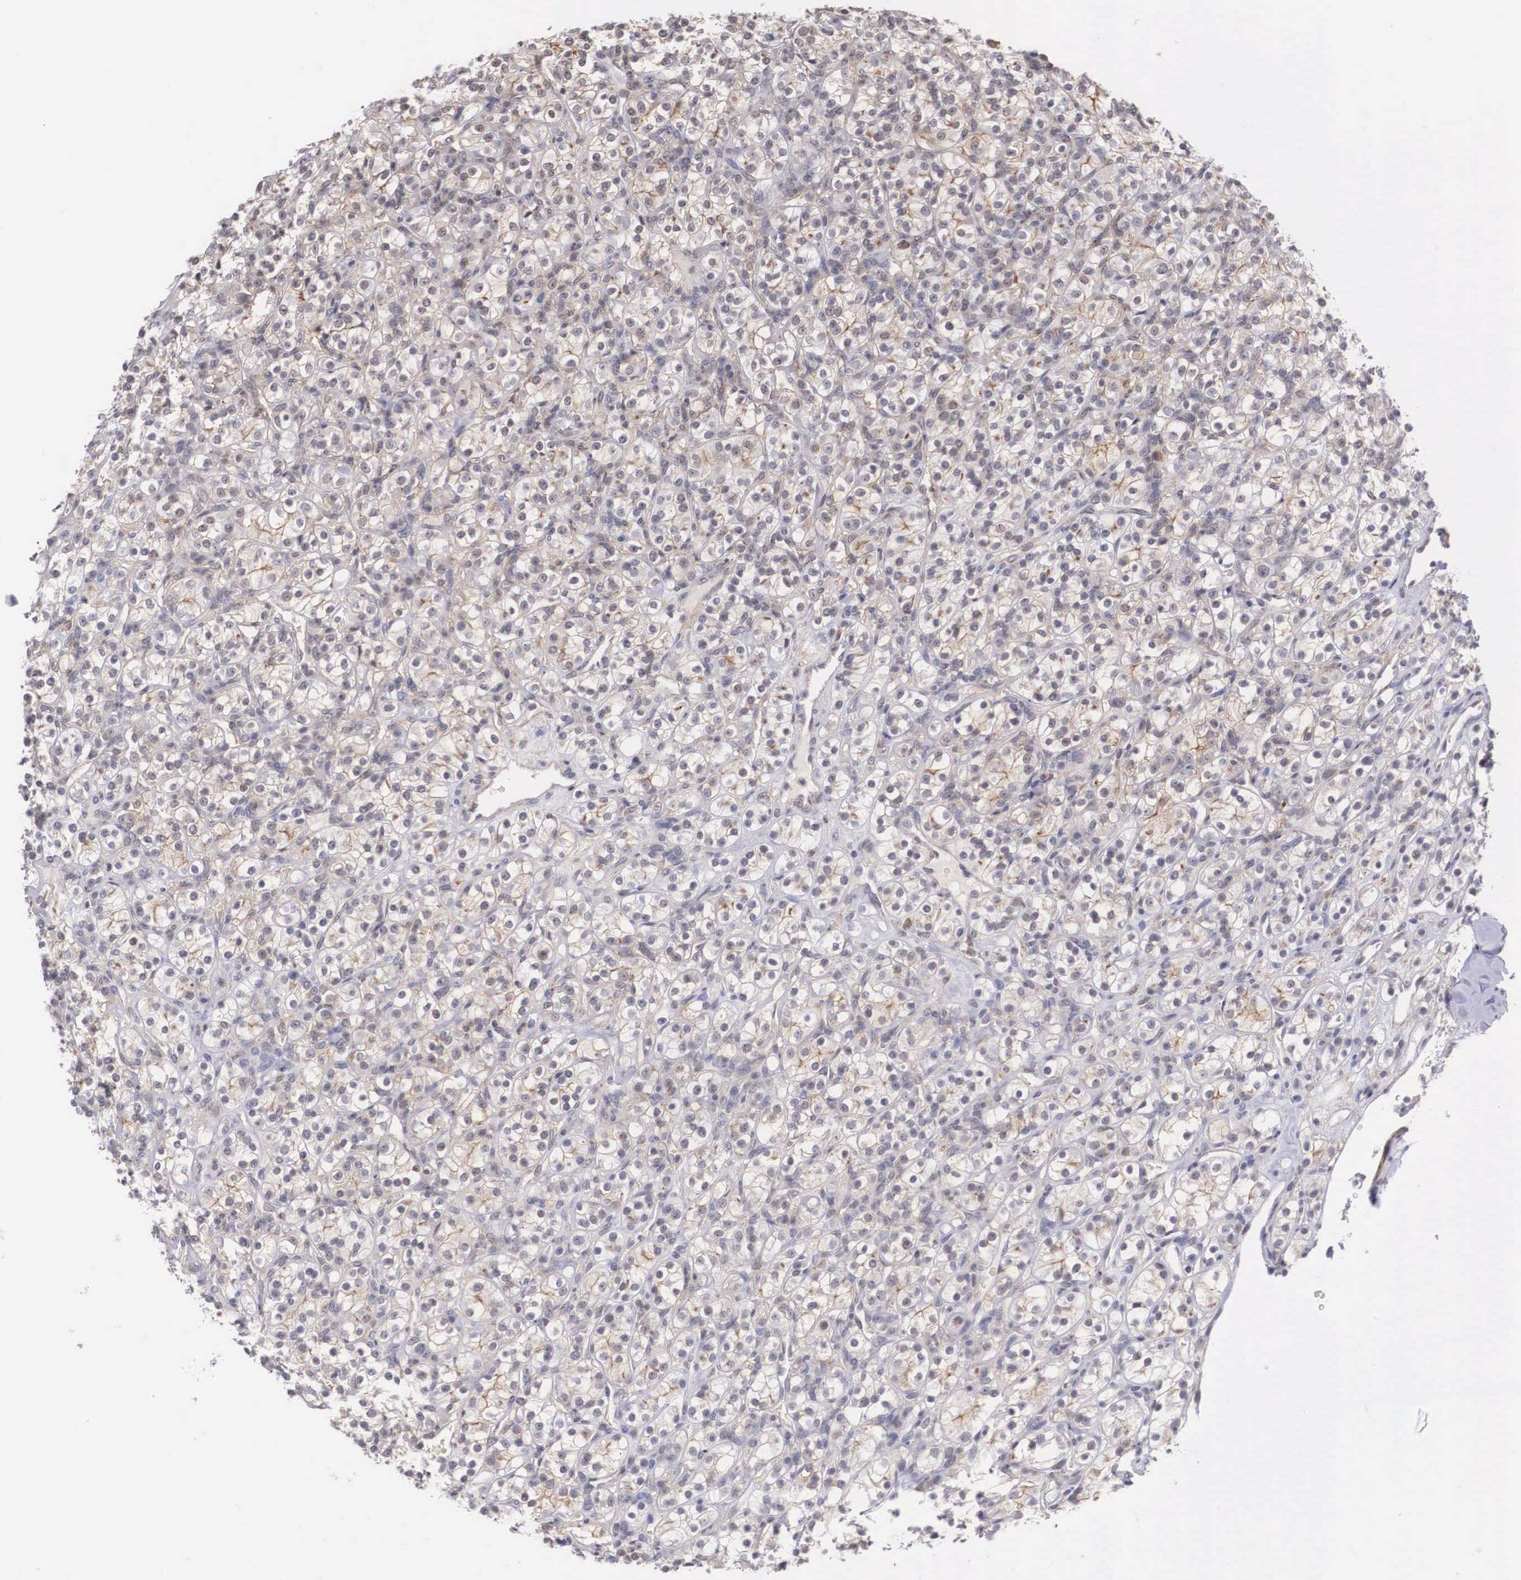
{"staining": {"intensity": "weak", "quantity": "25%-75%", "location": "cytoplasmic/membranous"}, "tissue": "renal cancer", "cell_type": "Tumor cells", "image_type": "cancer", "snomed": [{"axis": "morphology", "description": "Adenocarcinoma, NOS"}, {"axis": "topography", "description": "Kidney"}], "caption": "A brown stain shows weak cytoplasmic/membranous staining of a protein in renal adenocarcinoma tumor cells.", "gene": "NR4A2", "patient": {"sex": "male", "age": 77}}